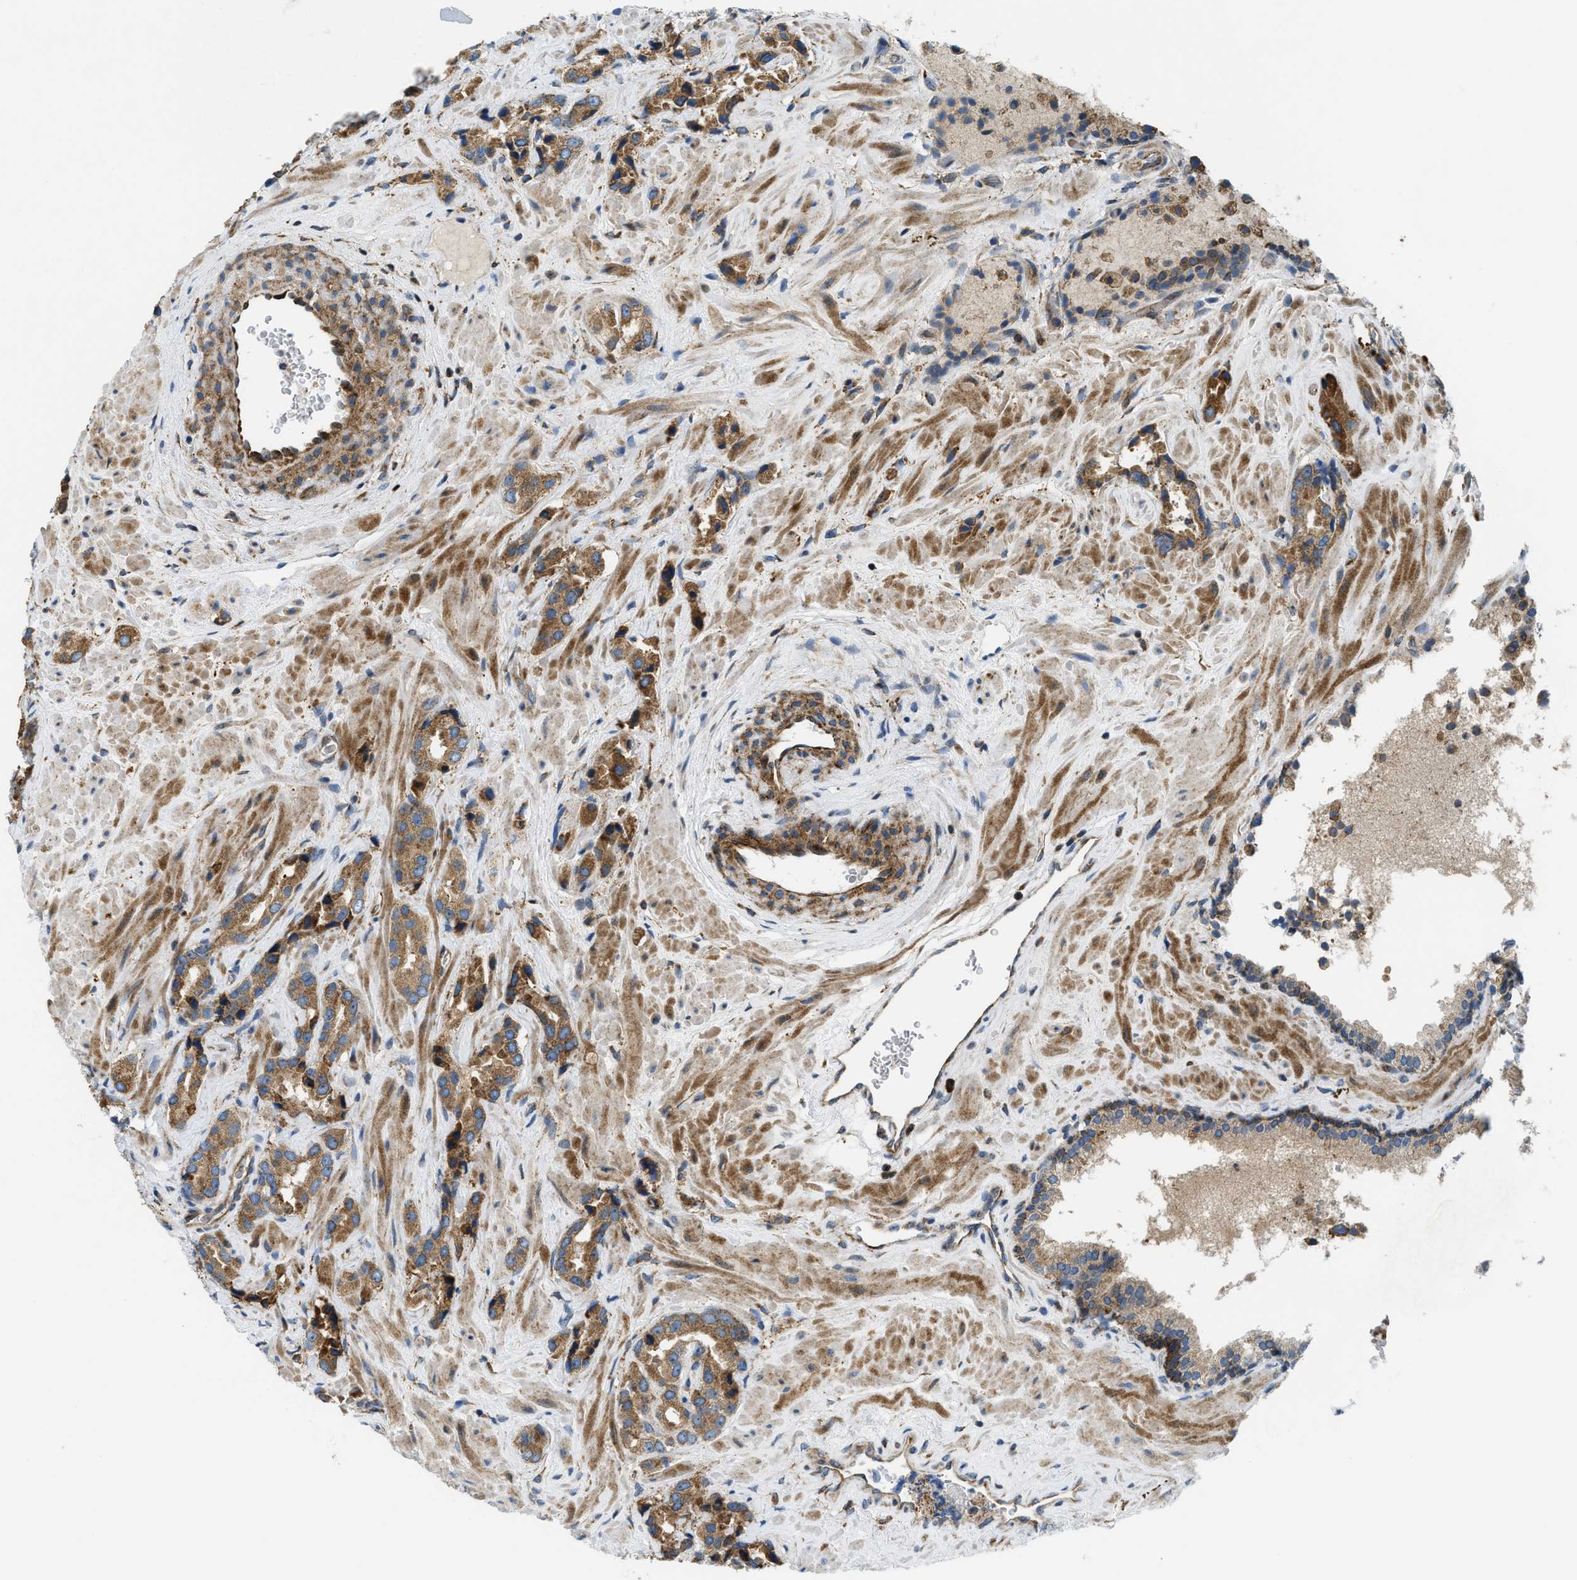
{"staining": {"intensity": "moderate", "quantity": ">75%", "location": "cytoplasmic/membranous"}, "tissue": "prostate cancer", "cell_type": "Tumor cells", "image_type": "cancer", "snomed": [{"axis": "morphology", "description": "Adenocarcinoma, High grade"}, {"axis": "topography", "description": "Prostate"}], "caption": "Prostate cancer stained for a protein exhibits moderate cytoplasmic/membranous positivity in tumor cells. (Stains: DAB (3,3'-diaminobenzidine) in brown, nuclei in blue, Microscopy: brightfield microscopy at high magnification).", "gene": "CSPG4", "patient": {"sex": "male", "age": 64}}